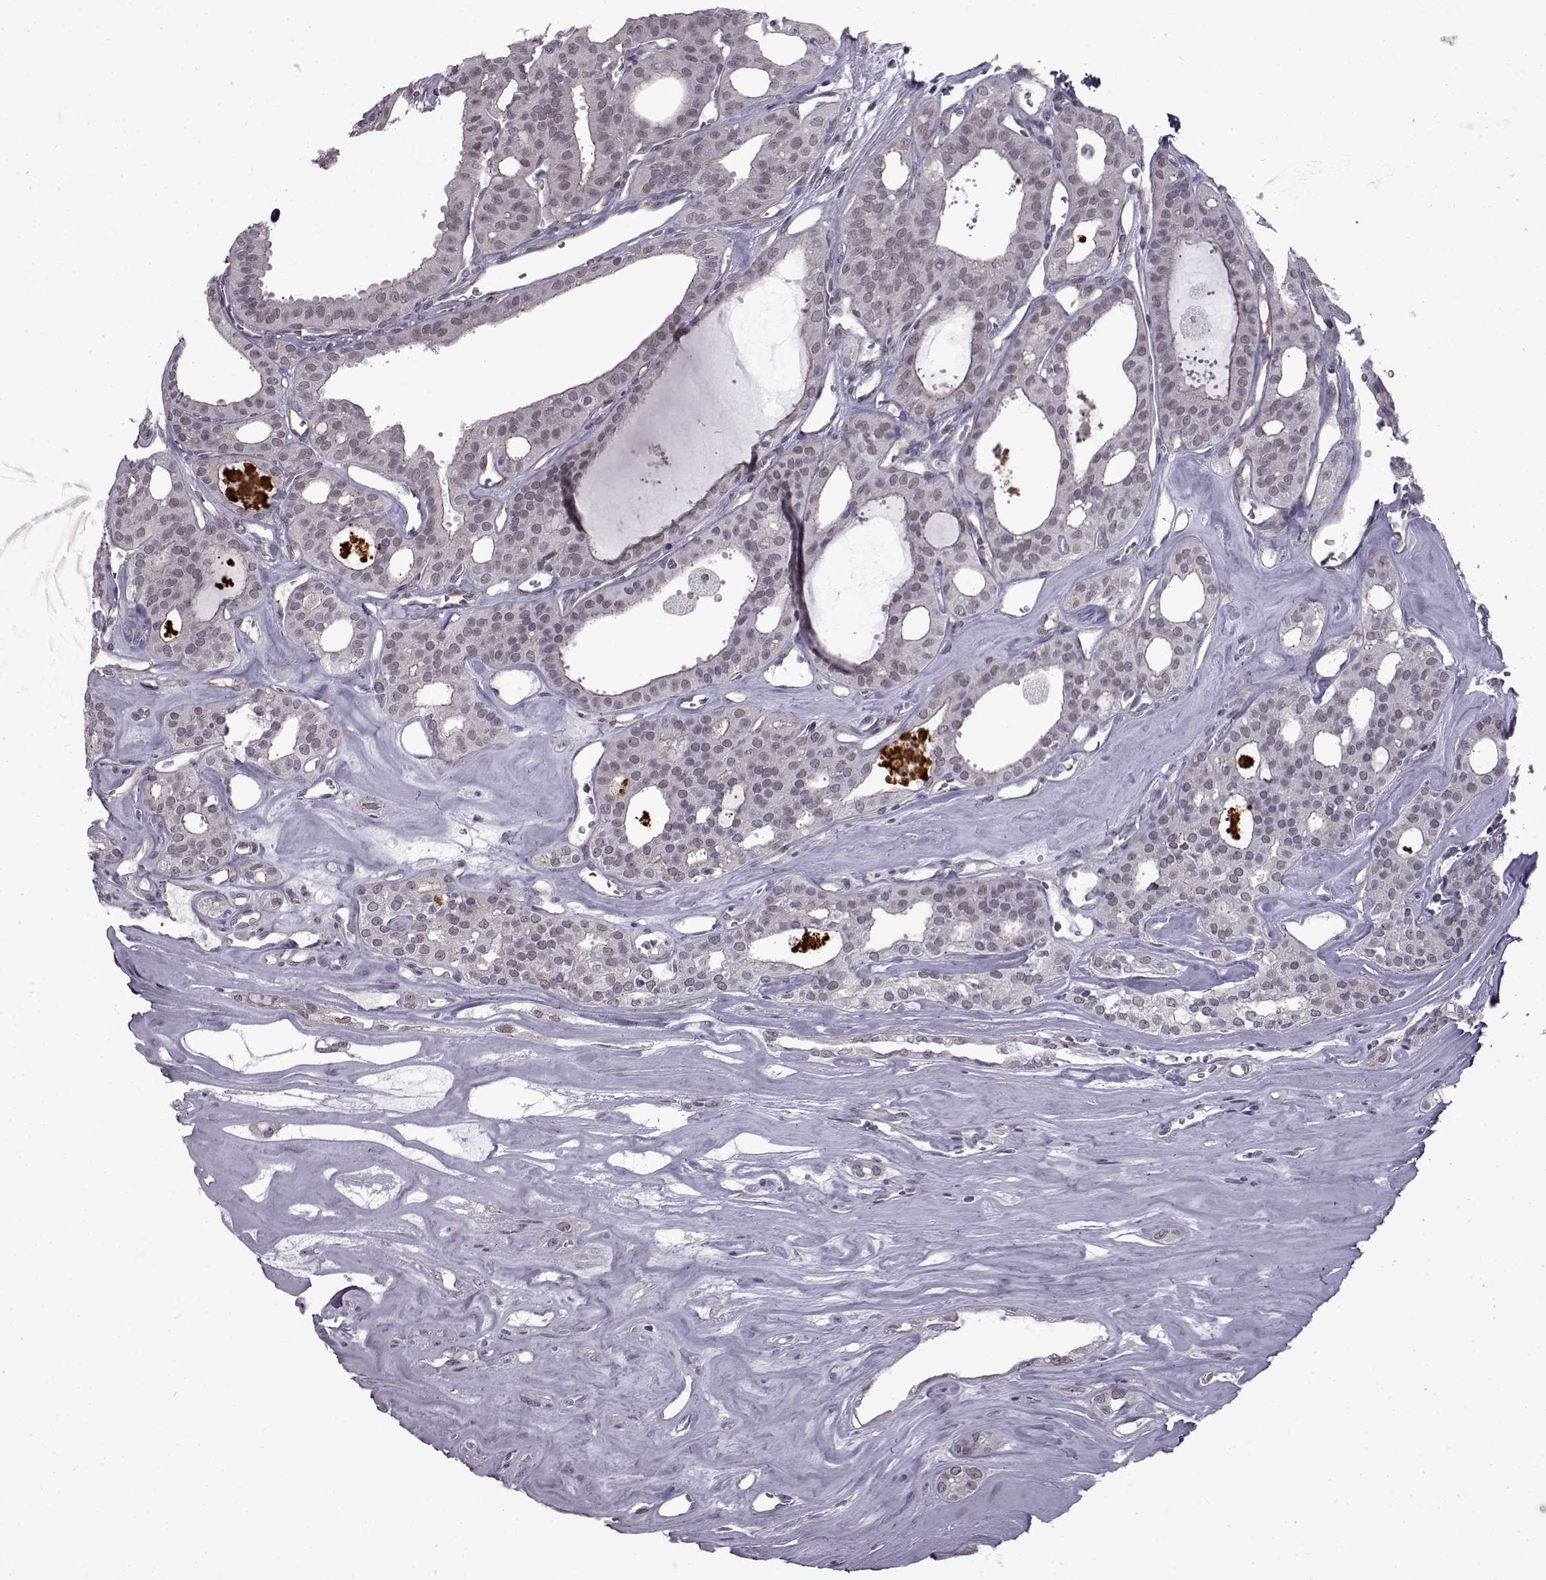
{"staining": {"intensity": "negative", "quantity": "none", "location": "none"}, "tissue": "thyroid cancer", "cell_type": "Tumor cells", "image_type": "cancer", "snomed": [{"axis": "morphology", "description": "Follicular adenoma carcinoma, NOS"}, {"axis": "topography", "description": "Thyroid gland"}], "caption": "This is an immunohistochemistry photomicrograph of human thyroid cancer (follicular adenoma carcinoma). There is no staining in tumor cells.", "gene": "SYNPO2", "patient": {"sex": "male", "age": 75}}